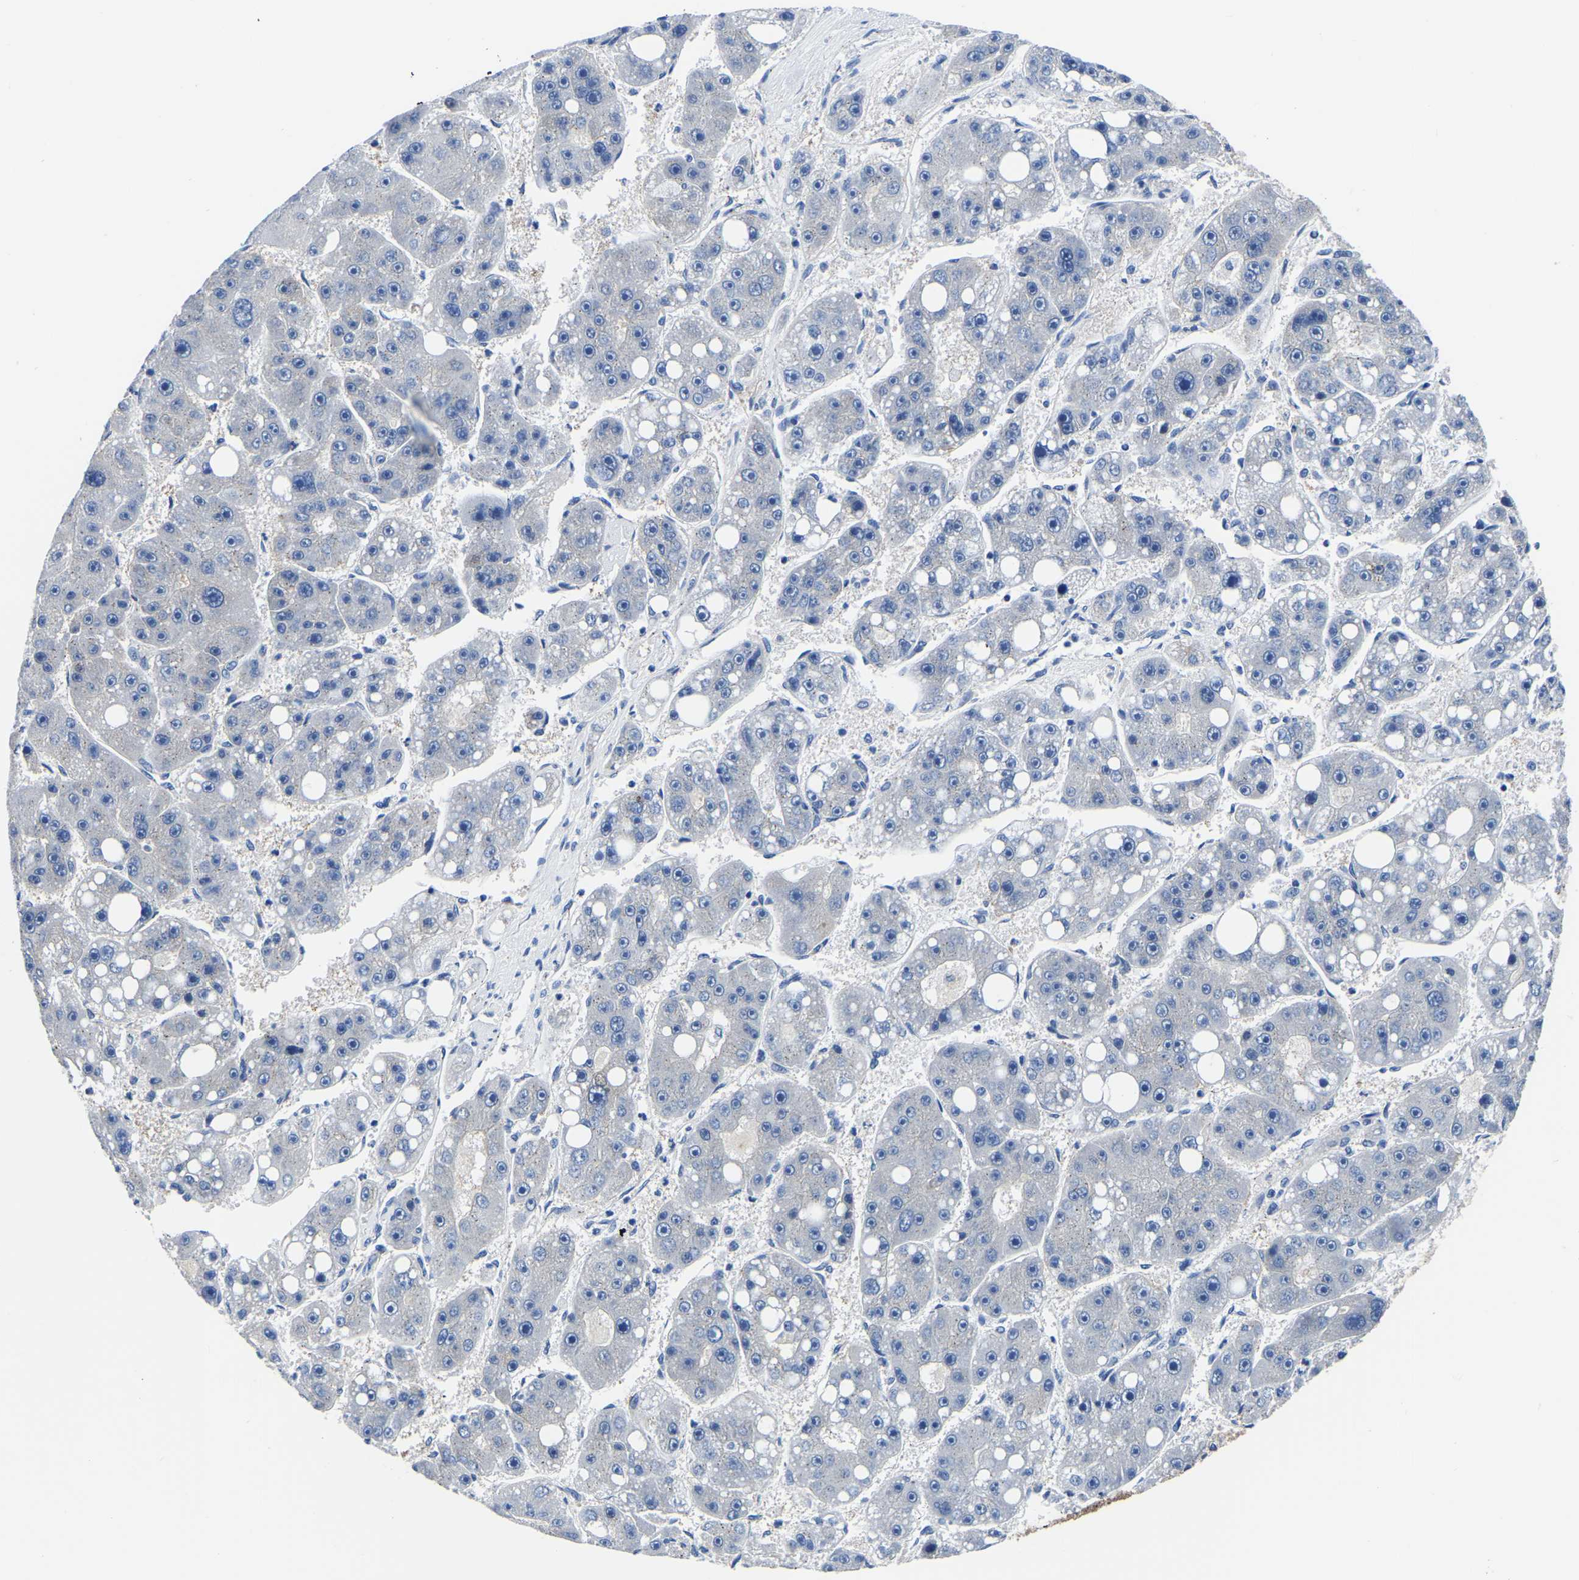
{"staining": {"intensity": "negative", "quantity": "none", "location": "none"}, "tissue": "liver cancer", "cell_type": "Tumor cells", "image_type": "cancer", "snomed": [{"axis": "morphology", "description": "Carcinoma, Hepatocellular, NOS"}, {"axis": "topography", "description": "Liver"}], "caption": "The histopathology image shows no significant positivity in tumor cells of liver cancer.", "gene": "TFG", "patient": {"sex": "female", "age": 61}}